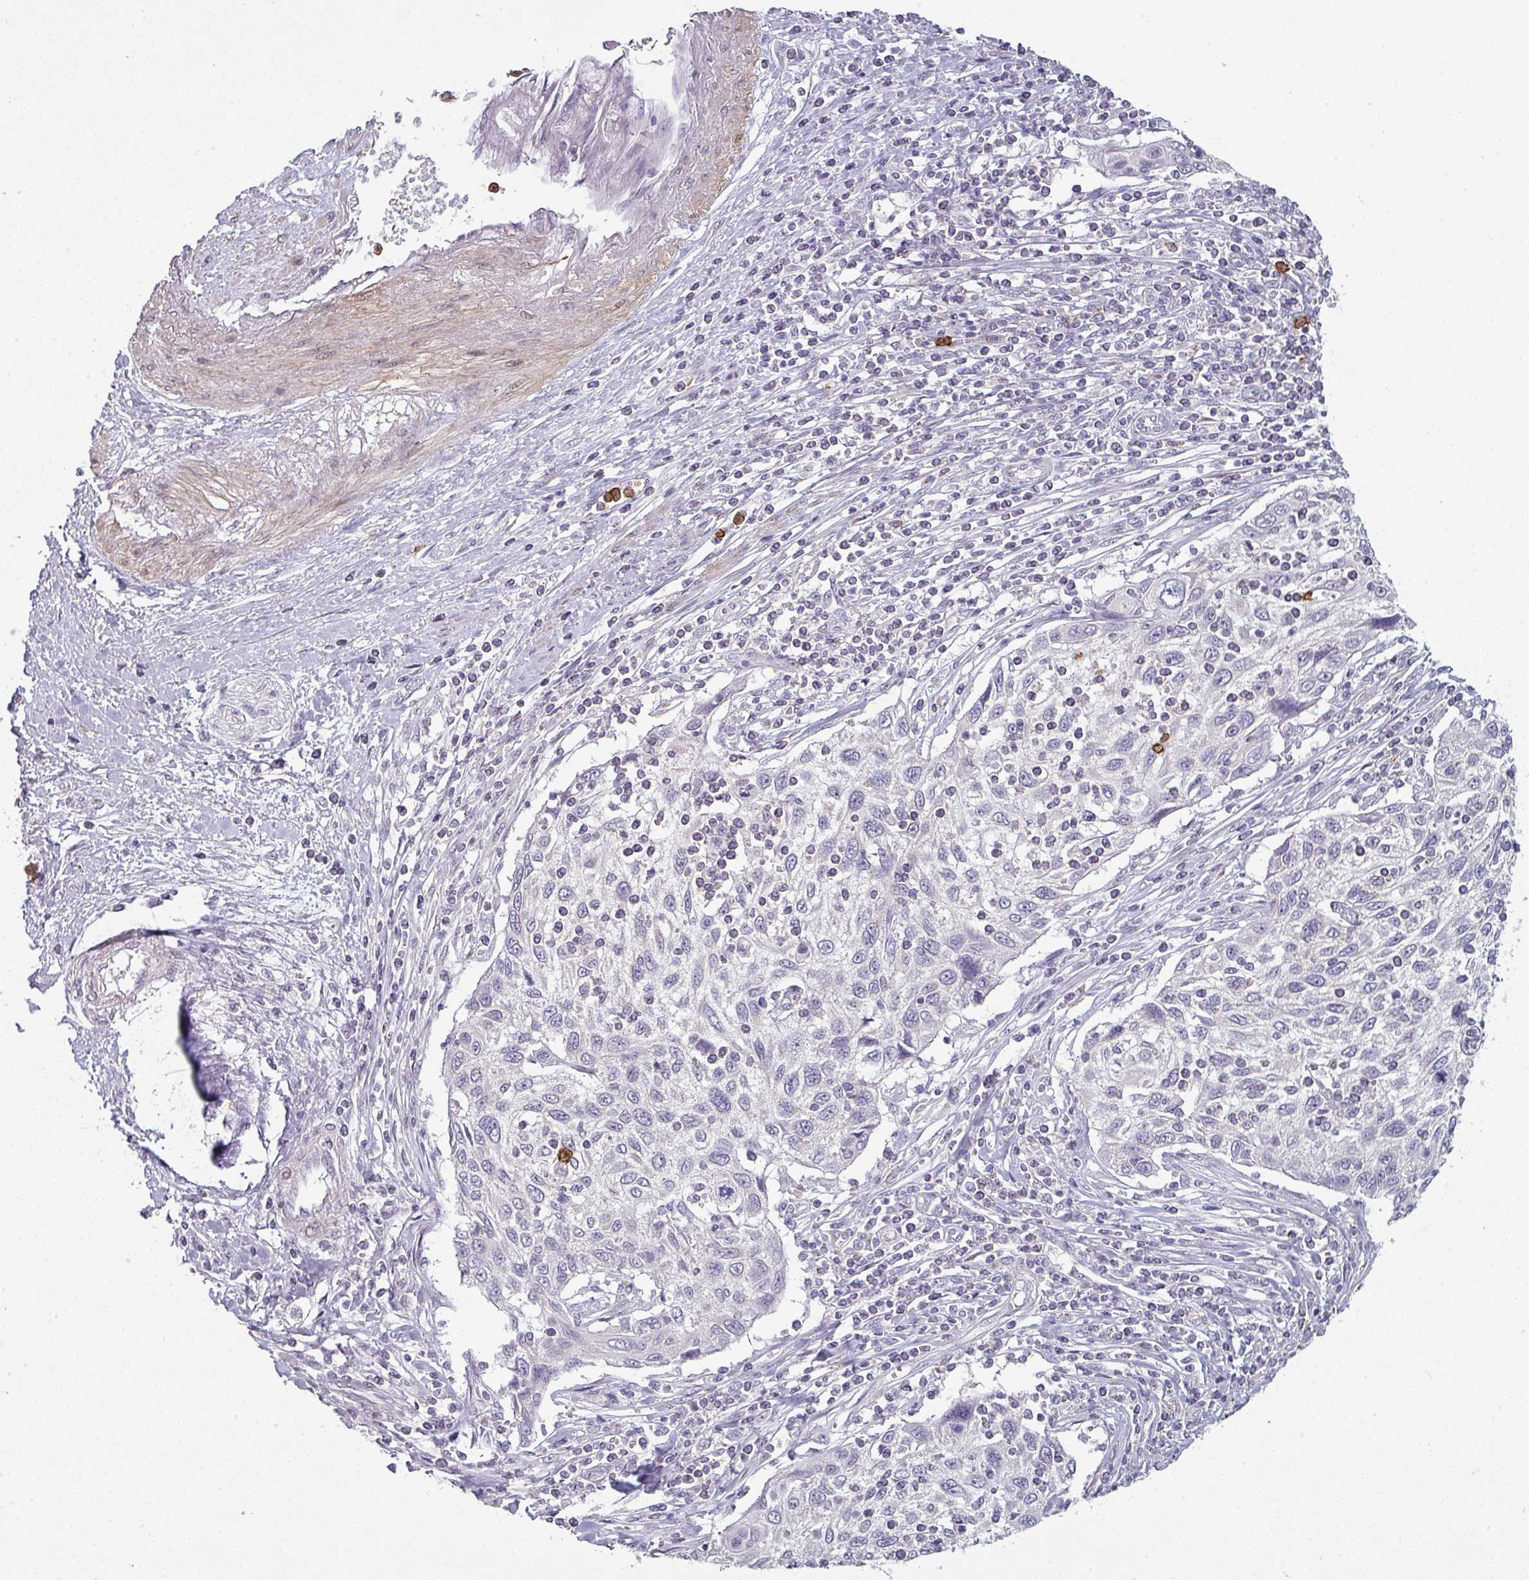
{"staining": {"intensity": "negative", "quantity": "none", "location": "none"}, "tissue": "cervical cancer", "cell_type": "Tumor cells", "image_type": "cancer", "snomed": [{"axis": "morphology", "description": "Squamous cell carcinoma, NOS"}, {"axis": "topography", "description": "Cervix"}], "caption": "Cervical cancer (squamous cell carcinoma) was stained to show a protein in brown. There is no significant positivity in tumor cells.", "gene": "MAGEC3", "patient": {"sex": "female", "age": 70}}